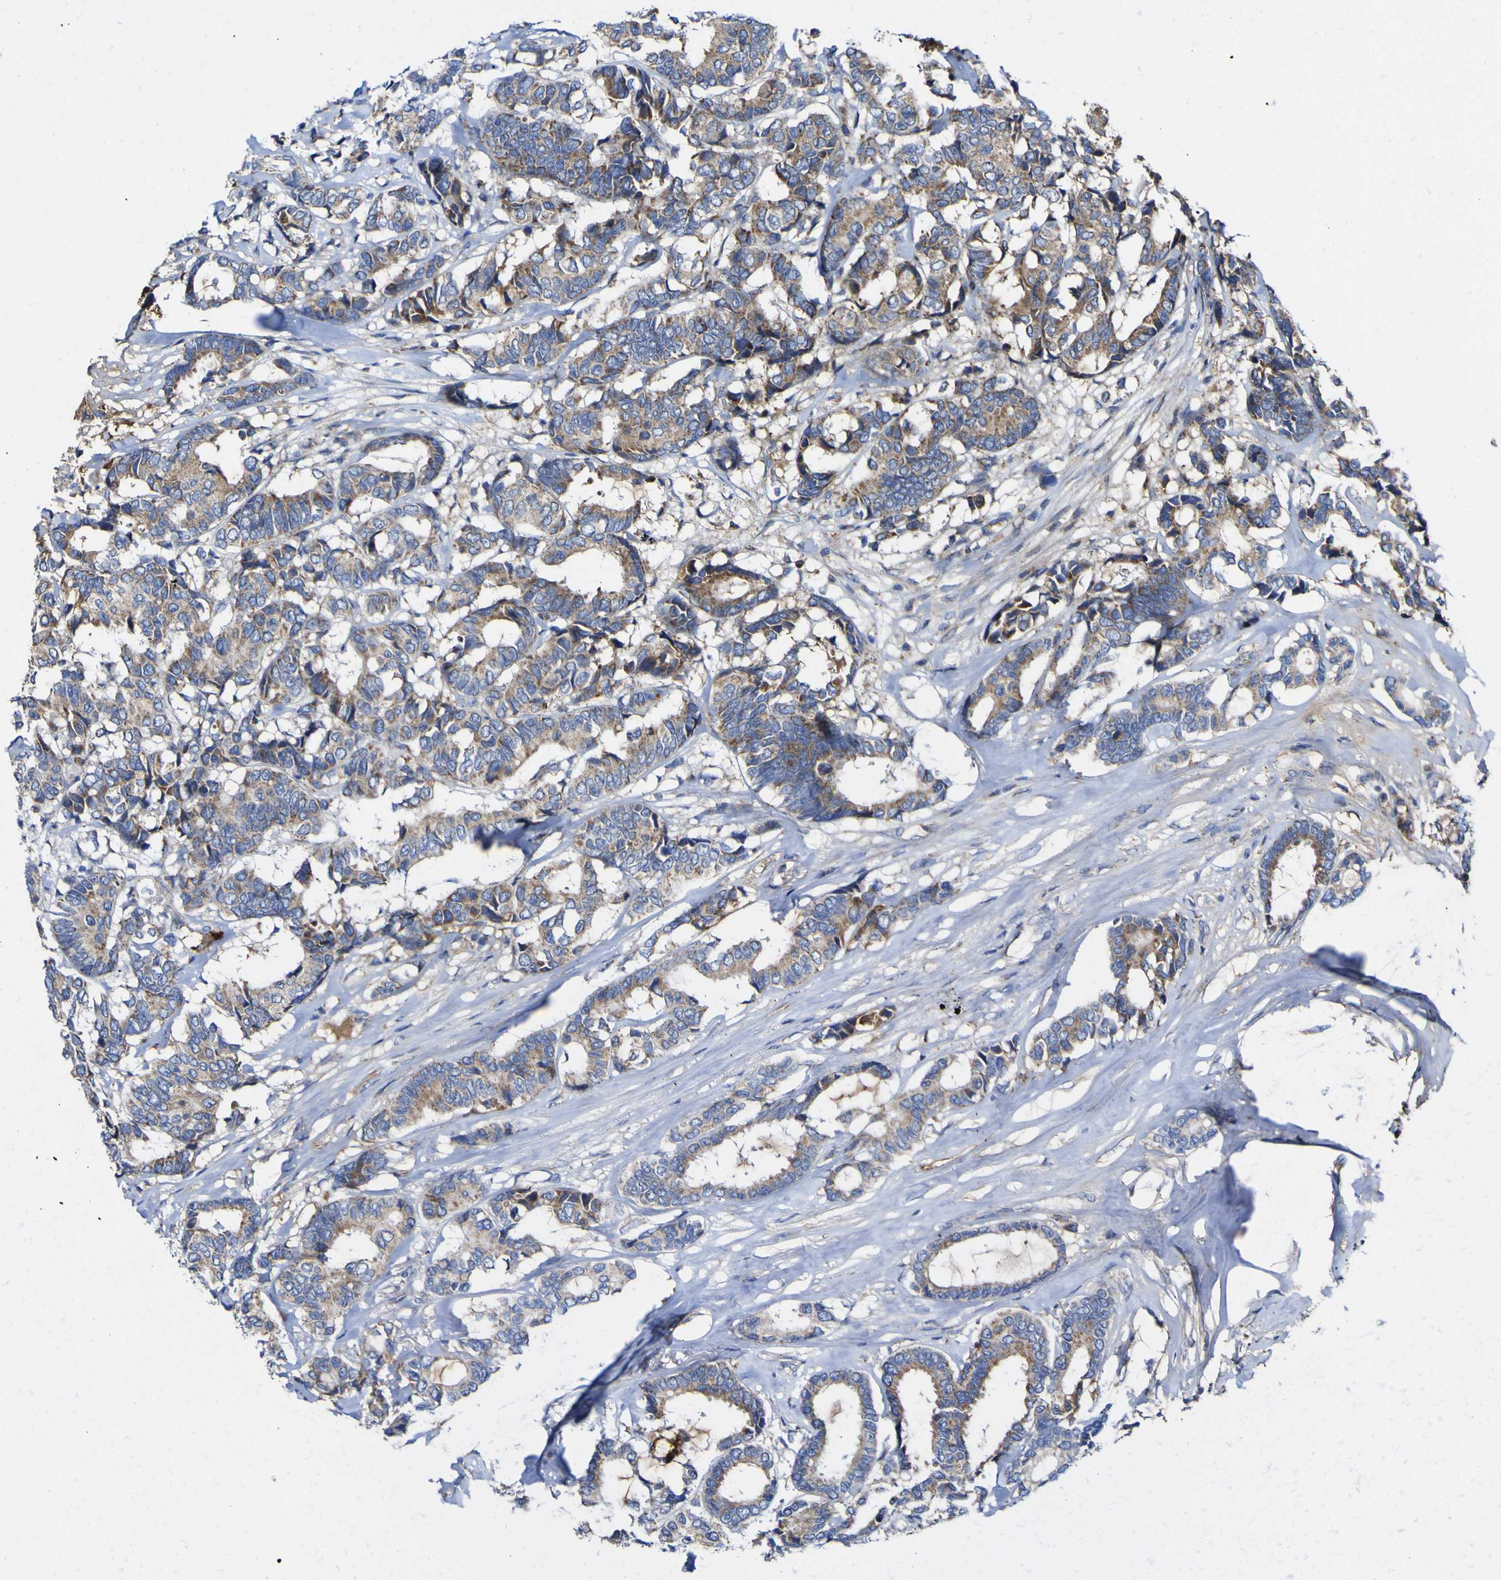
{"staining": {"intensity": "moderate", "quantity": ">75%", "location": "cytoplasmic/membranous"}, "tissue": "breast cancer", "cell_type": "Tumor cells", "image_type": "cancer", "snomed": [{"axis": "morphology", "description": "Duct carcinoma"}, {"axis": "topography", "description": "Breast"}], "caption": "Human breast cancer (infiltrating ductal carcinoma) stained with a protein marker exhibits moderate staining in tumor cells.", "gene": "CCDC90B", "patient": {"sex": "female", "age": 87}}